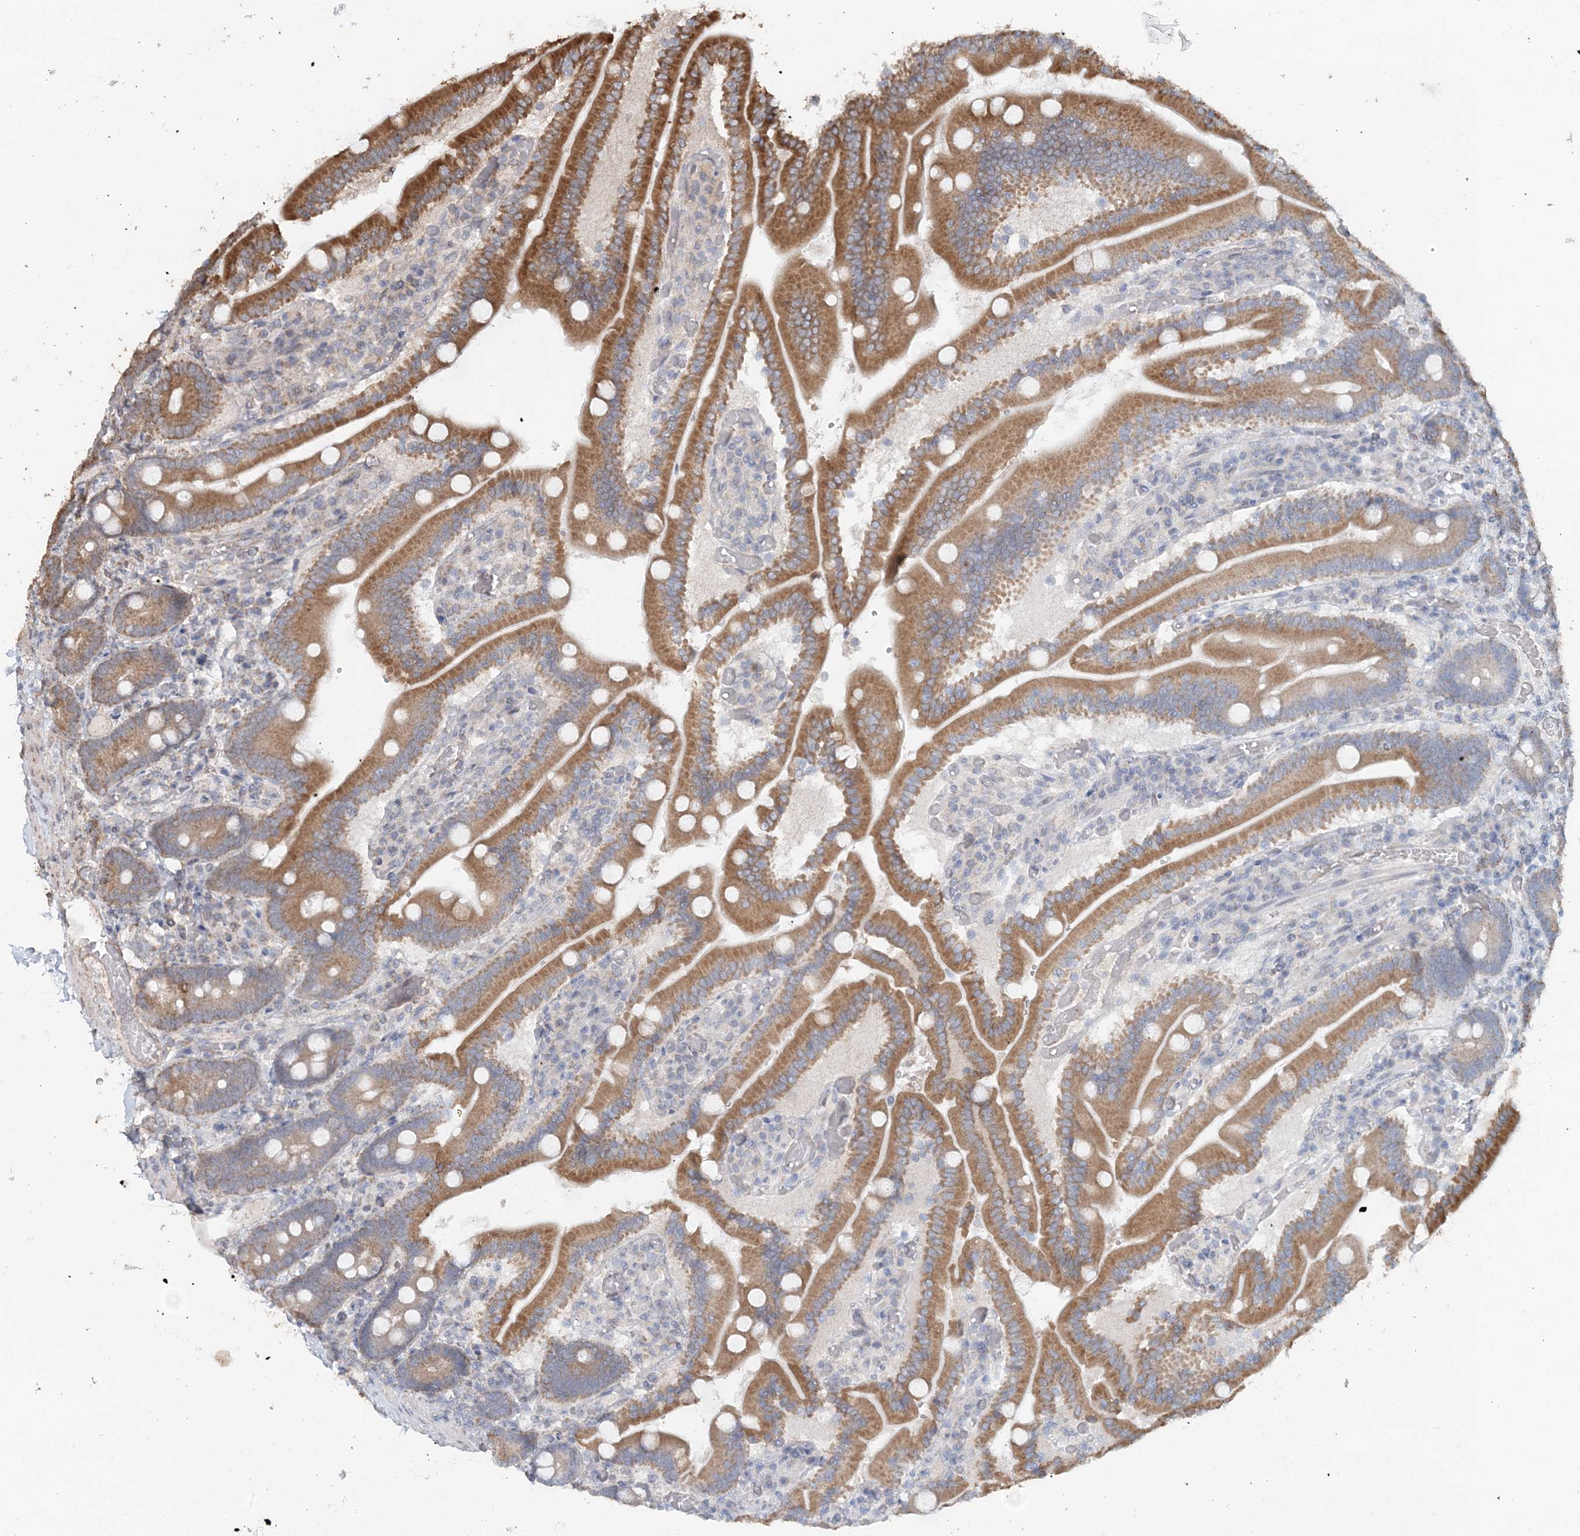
{"staining": {"intensity": "moderate", "quantity": ">75%", "location": "cytoplasmic/membranous"}, "tissue": "duodenum", "cell_type": "Glandular cells", "image_type": "normal", "snomed": [{"axis": "morphology", "description": "Normal tissue, NOS"}, {"axis": "topography", "description": "Duodenum"}], "caption": "Immunohistochemistry image of unremarkable duodenum stained for a protein (brown), which shows medium levels of moderate cytoplasmic/membranous expression in about >75% of glandular cells.", "gene": "FBXO38", "patient": {"sex": "female", "age": 62}}